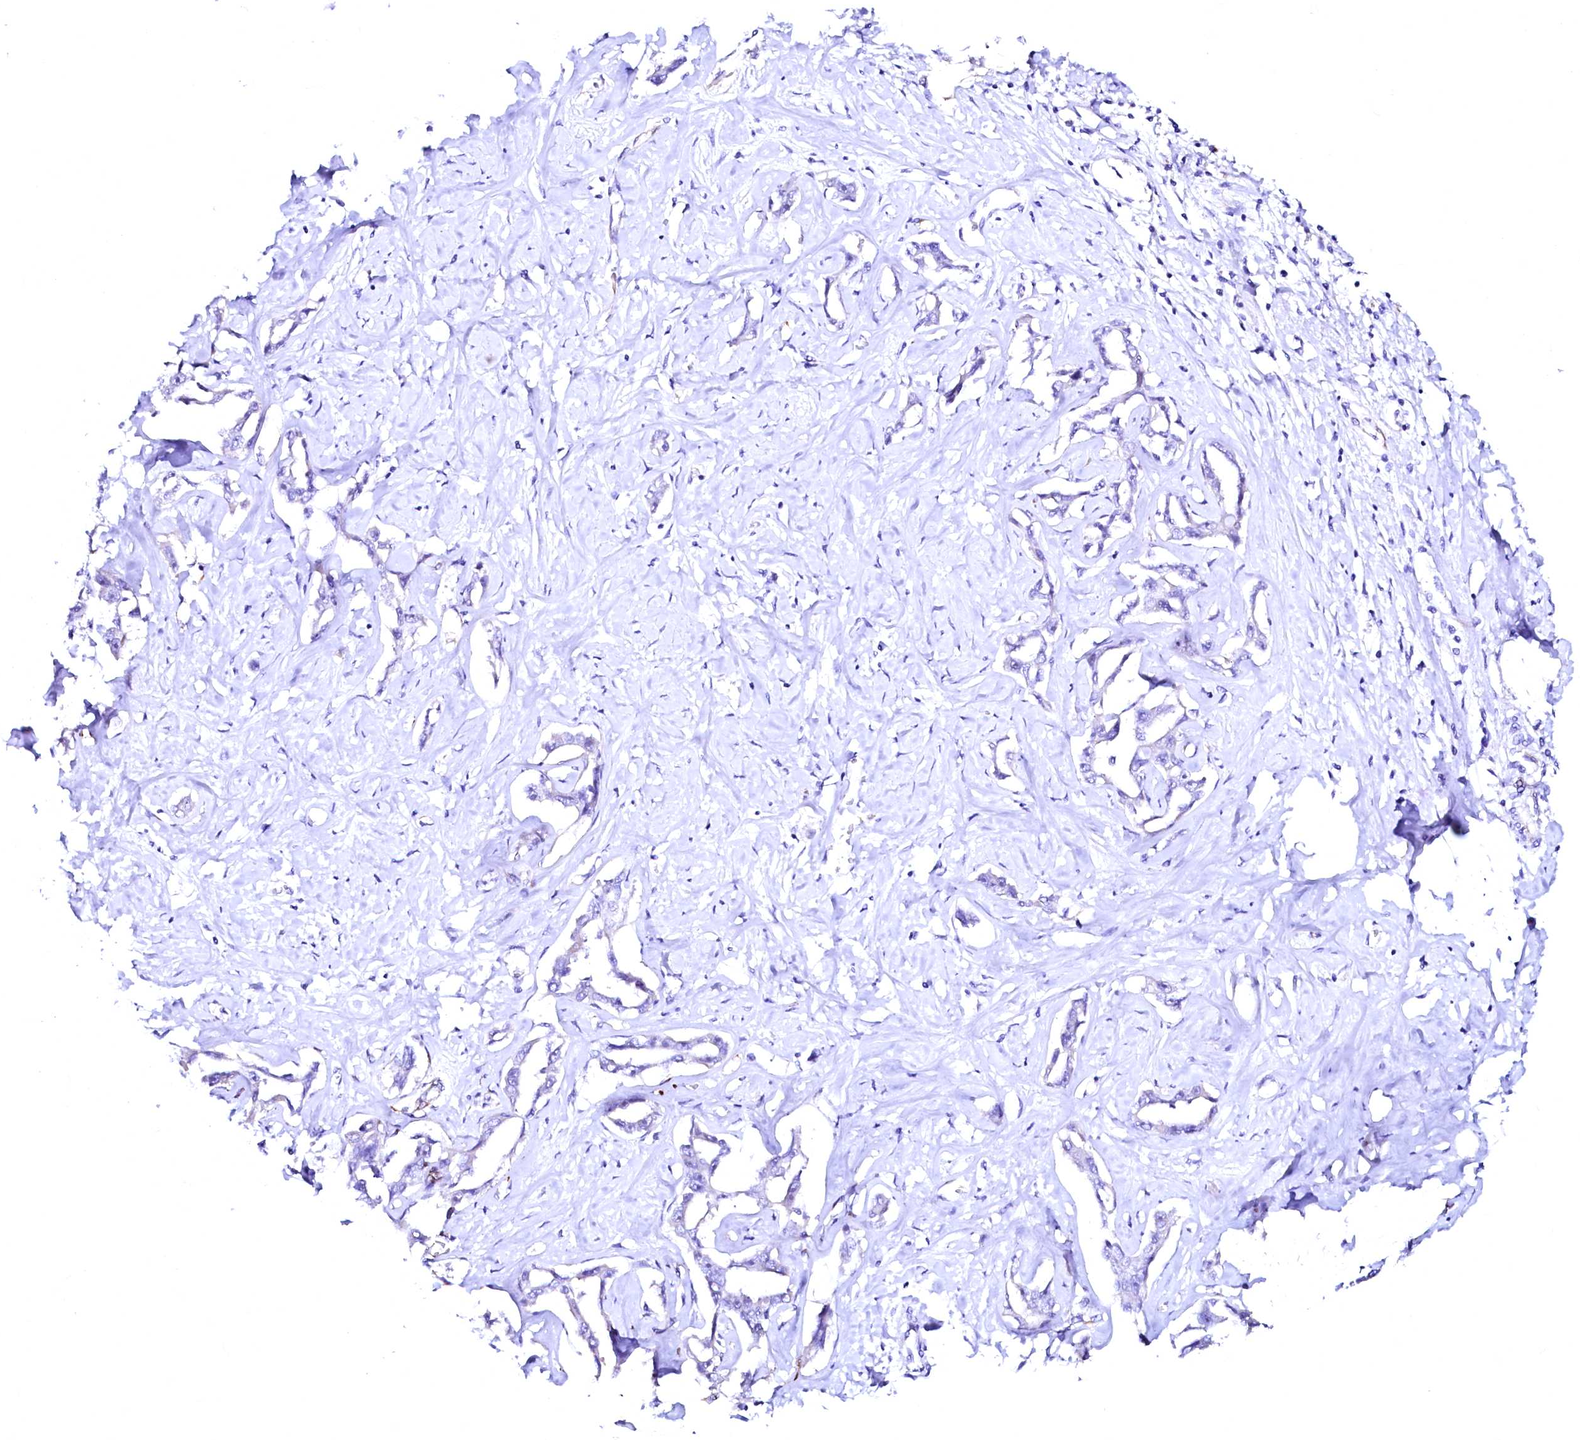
{"staining": {"intensity": "negative", "quantity": "none", "location": "none"}, "tissue": "liver cancer", "cell_type": "Tumor cells", "image_type": "cancer", "snomed": [{"axis": "morphology", "description": "Cholangiocarcinoma"}, {"axis": "topography", "description": "Liver"}], "caption": "Histopathology image shows no significant protein expression in tumor cells of liver cancer (cholangiocarcinoma).", "gene": "SFR1", "patient": {"sex": "male", "age": 59}}